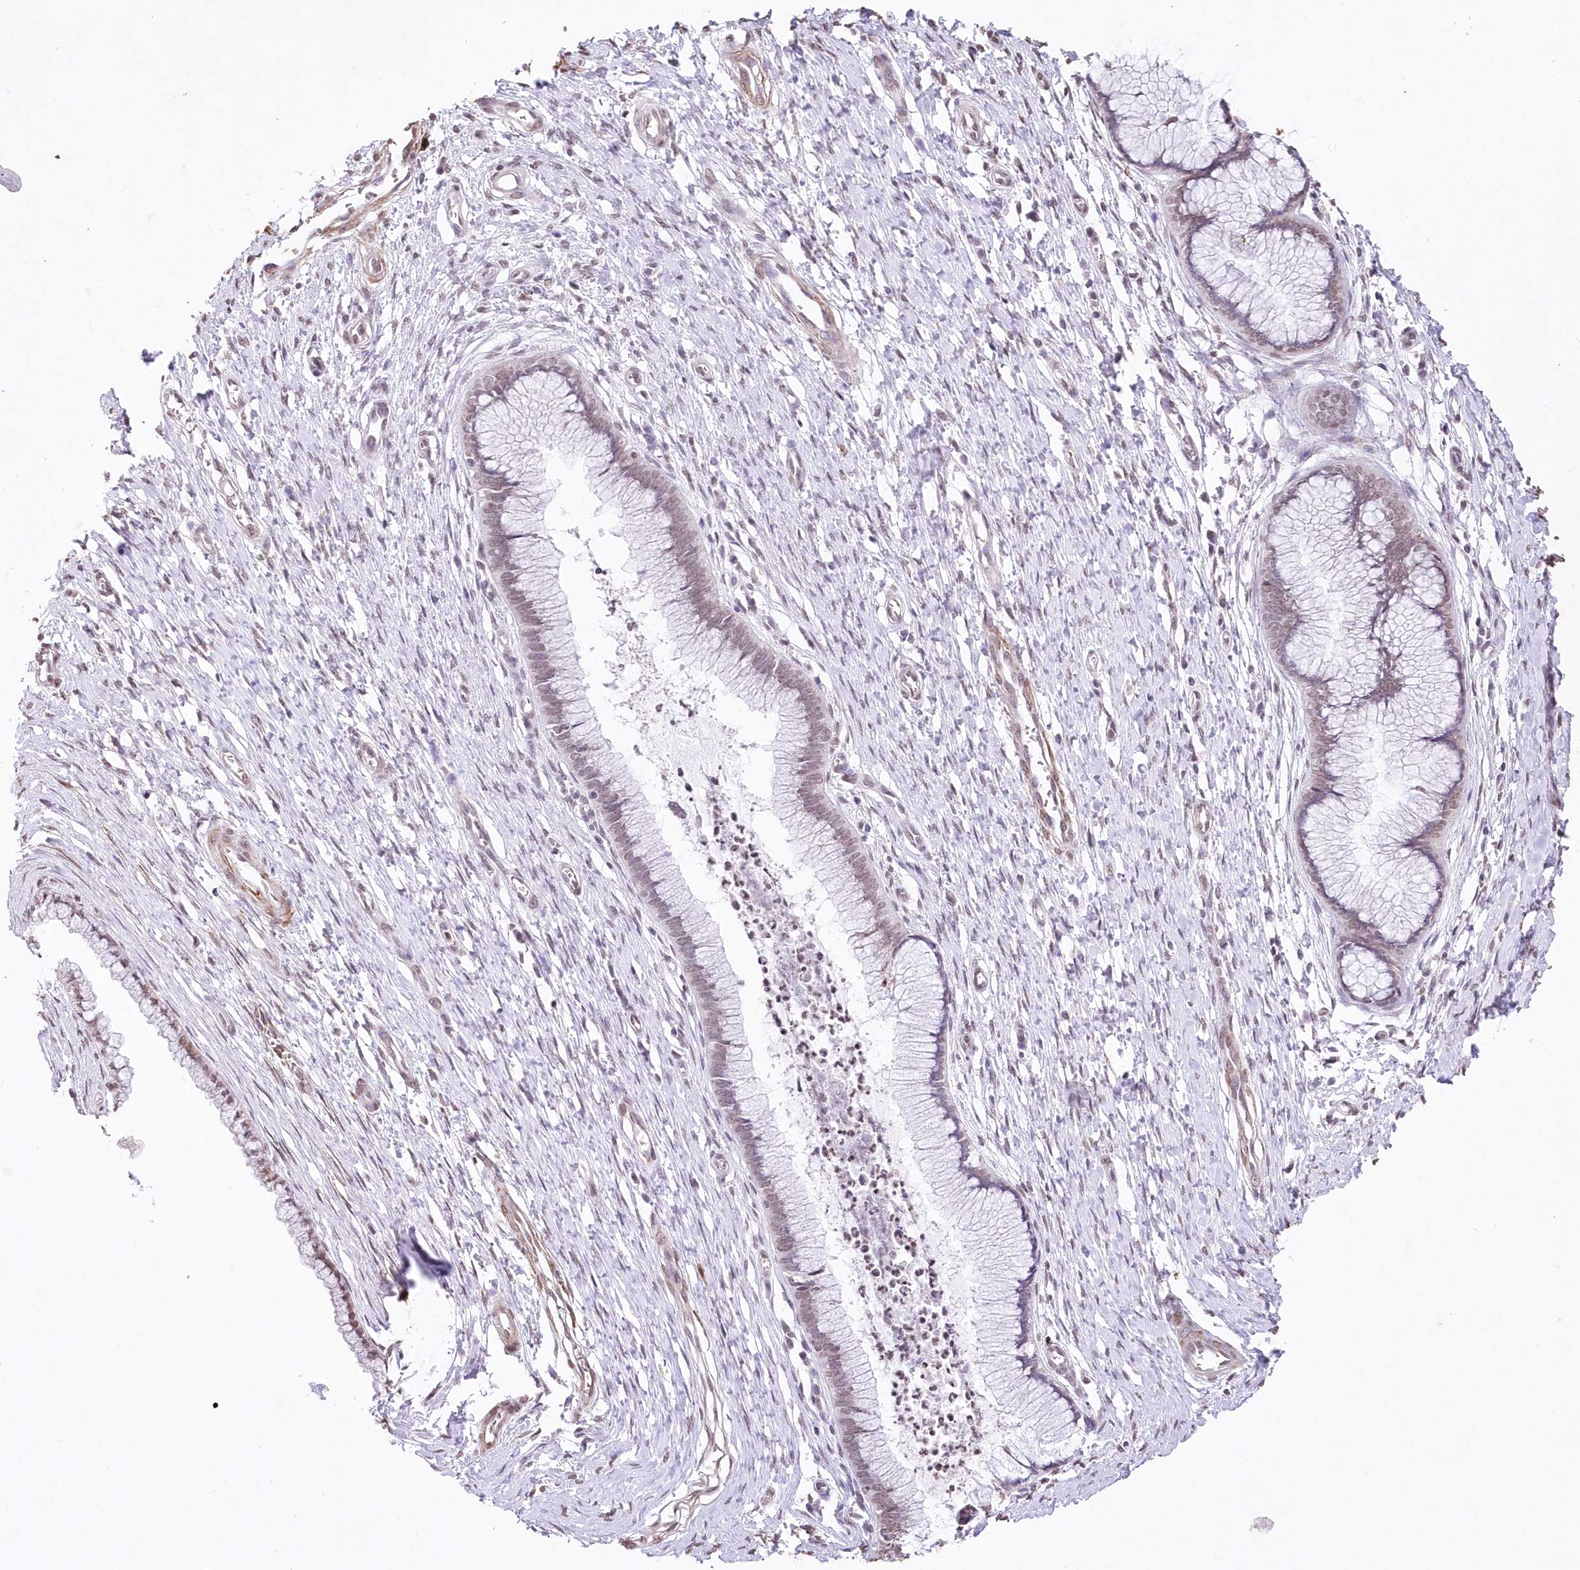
{"staining": {"intensity": "moderate", "quantity": "<25%", "location": "nuclear"}, "tissue": "cervix", "cell_type": "Glandular cells", "image_type": "normal", "snomed": [{"axis": "morphology", "description": "Normal tissue, NOS"}, {"axis": "topography", "description": "Cervix"}], "caption": "Glandular cells show low levels of moderate nuclear staining in about <25% of cells in benign cervix.", "gene": "ENSG00000275740", "patient": {"sex": "female", "age": 55}}